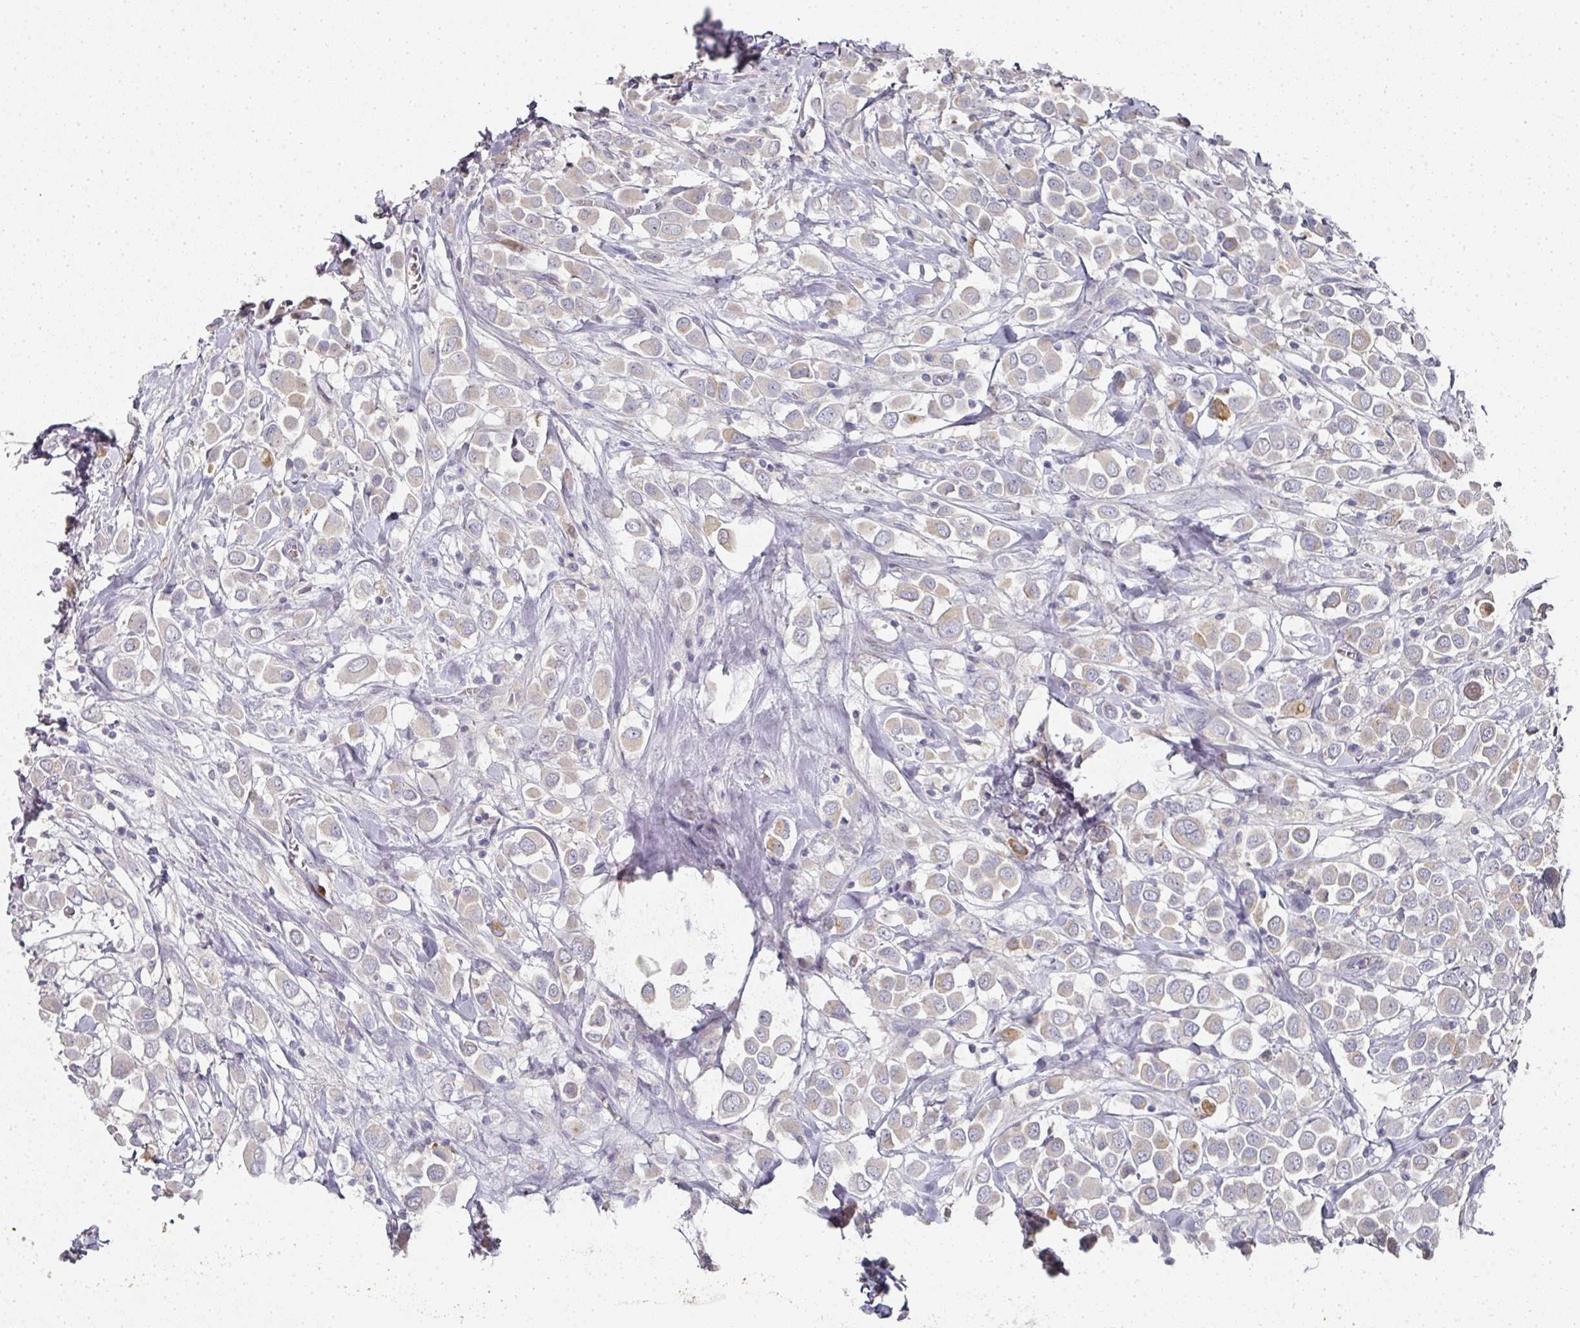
{"staining": {"intensity": "moderate", "quantity": "<25%", "location": "cytoplasmic/membranous"}, "tissue": "breast cancer", "cell_type": "Tumor cells", "image_type": "cancer", "snomed": [{"axis": "morphology", "description": "Duct carcinoma"}, {"axis": "topography", "description": "Breast"}], "caption": "DAB (3,3'-diaminobenzidine) immunohistochemical staining of human infiltrating ductal carcinoma (breast) demonstrates moderate cytoplasmic/membranous protein expression in about <25% of tumor cells.", "gene": "CAMP", "patient": {"sex": "female", "age": 61}}